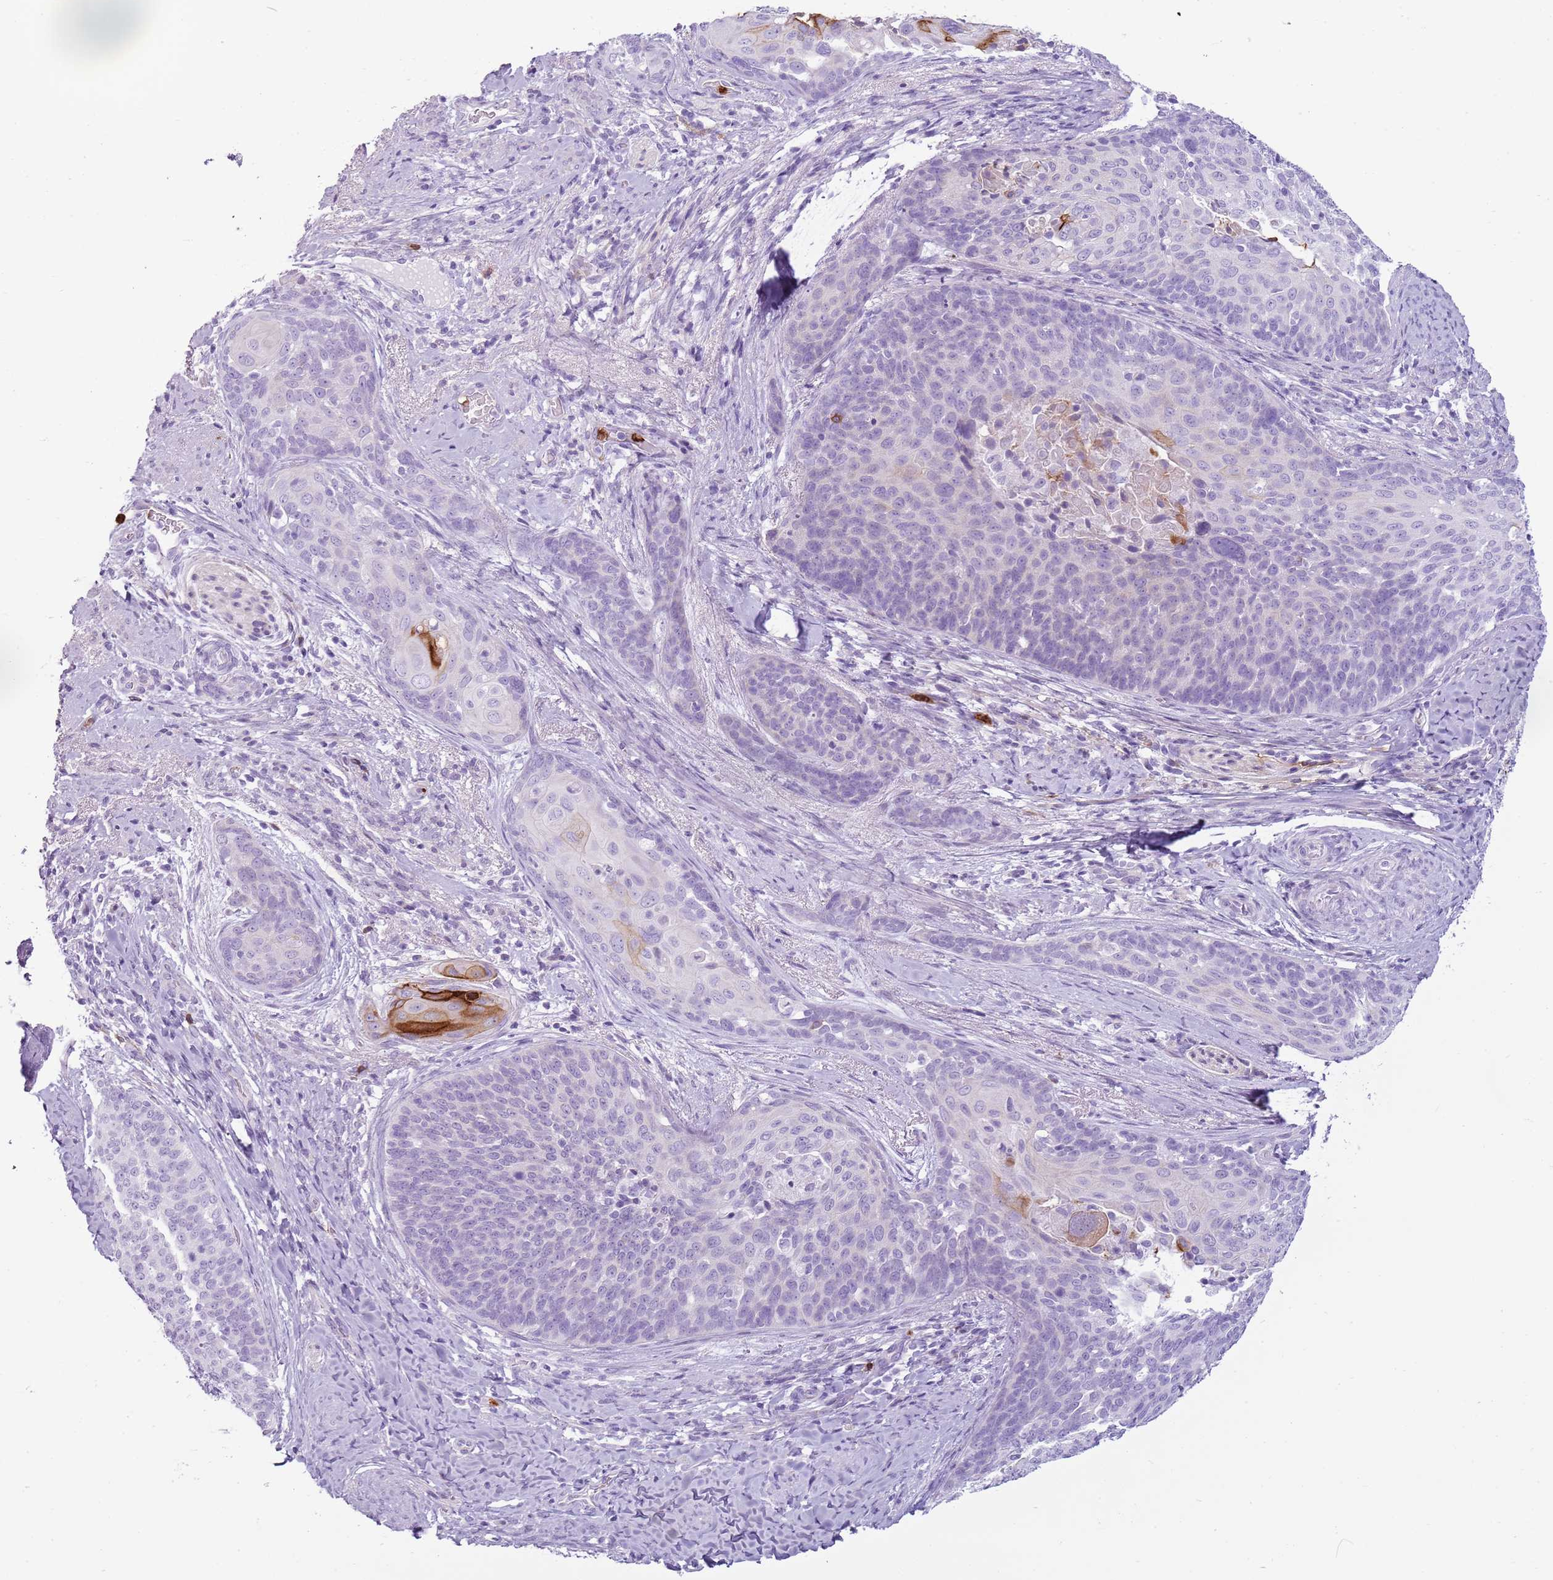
{"staining": {"intensity": "negative", "quantity": "none", "location": "none"}, "tissue": "cervical cancer", "cell_type": "Tumor cells", "image_type": "cancer", "snomed": [{"axis": "morphology", "description": "Squamous cell carcinoma, NOS"}, {"axis": "topography", "description": "Cervix"}], "caption": "Immunohistochemical staining of human cervical squamous cell carcinoma displays no significant positivity in tumor cells.", "gene": "CD177", "patient": {"sex": "female", "age": 50}}